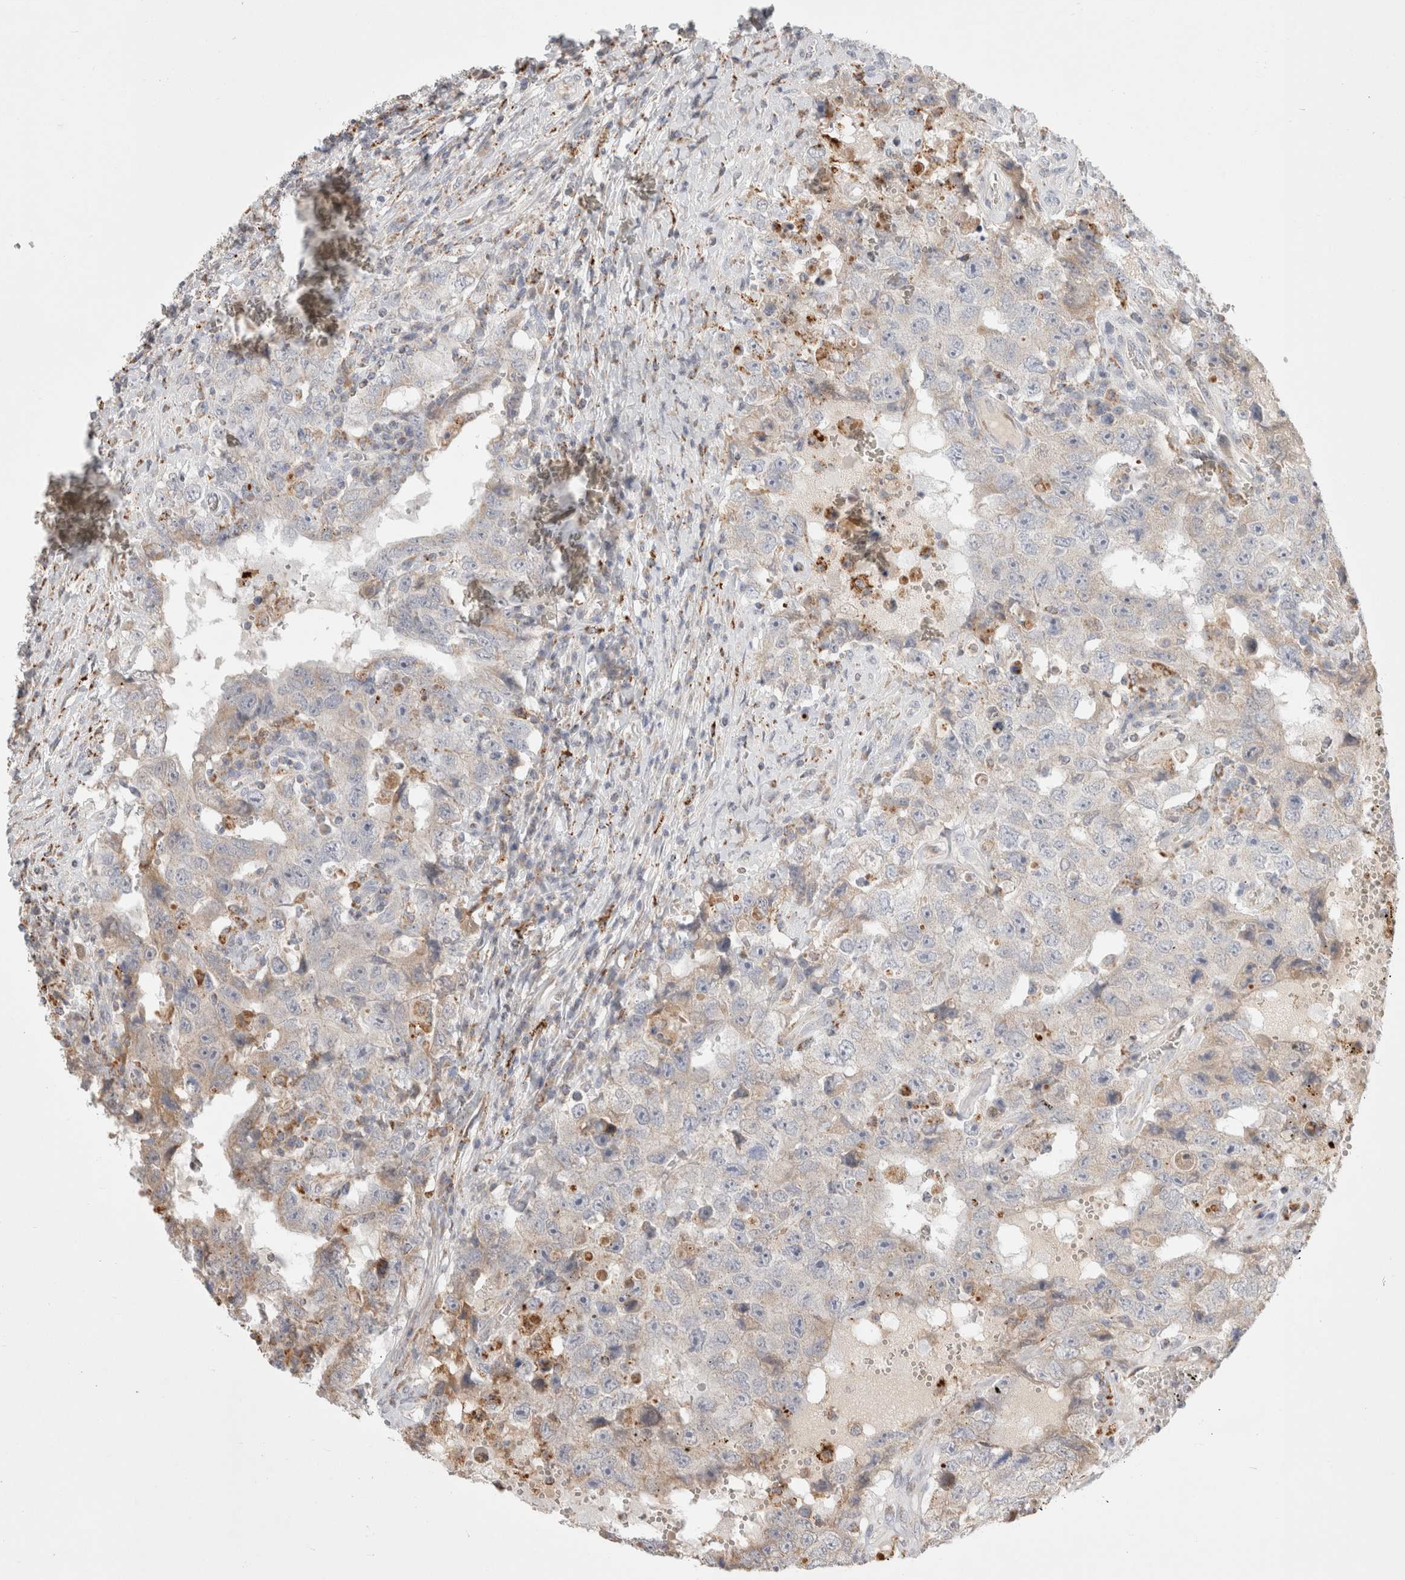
{"staining": {"intensity": "negative", "quantity": "none", "location": "none"}, "tissue": "testis cancer", "cell_type": "Tumor cells", "image_type": "cancer", "snomed": [{"axis": "morphology", "description": "Carcinoma, Embryonal, NOS"}, {"axis": "topography", "description": "Testis"}], "caption": "Immunohistochemical staining of human testis embryonal carcinoma demonstrates no significant staining in tumor cells.", "gene": "HROB", "patient": {"sex": "male", "age": 26}}